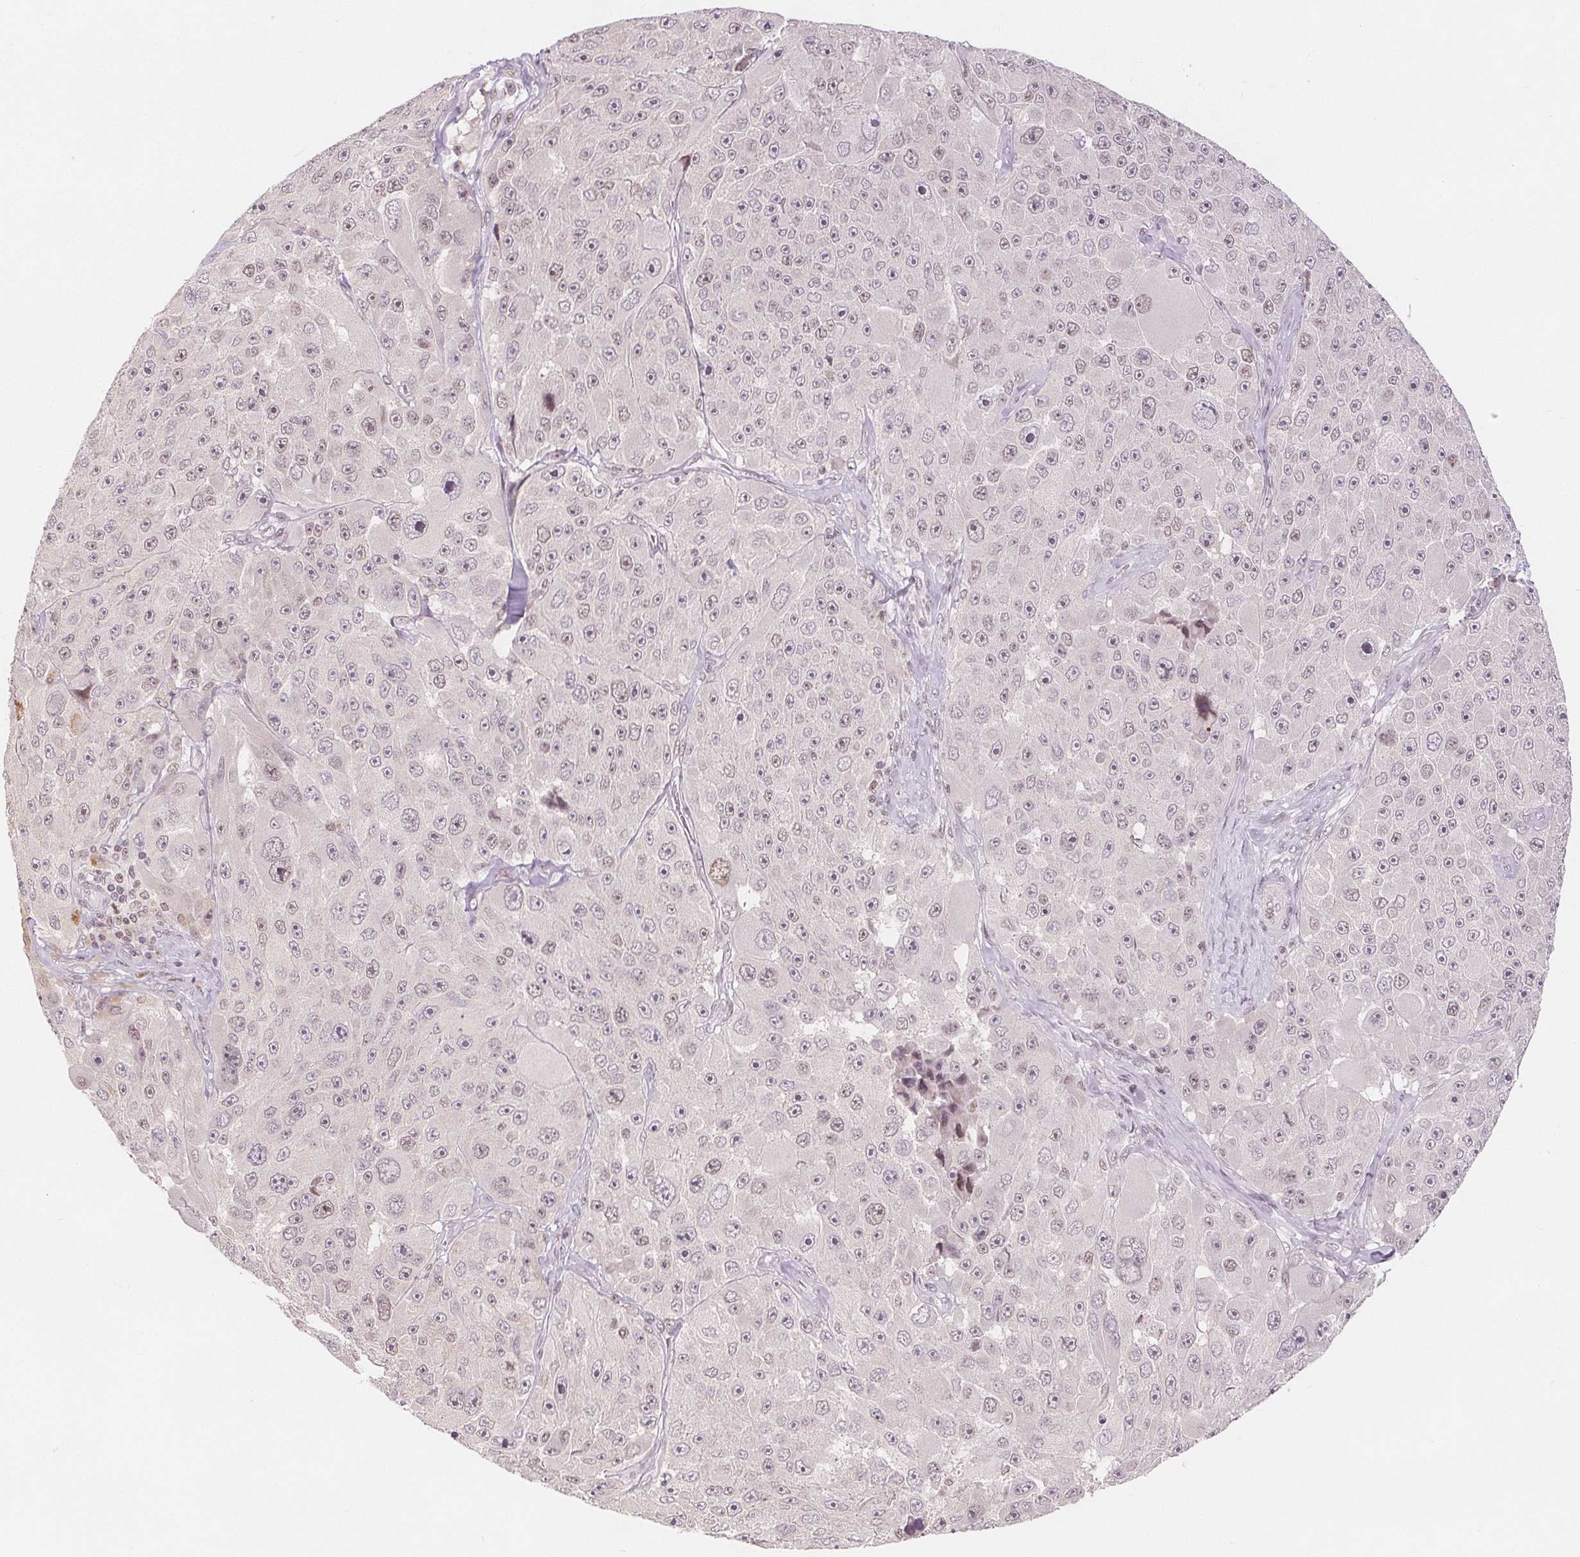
{"staining": {"intensity": "moderate", "quantity": "25%-75%", "location": "nuclear"}, "tissue": "melanoma", "cell_type": "Tumor cells", "image_type": "cancer", "snomed": [{"axis": "morphology", "description": "Malignant melanoma, Metastatic site"}, {"axis": "topography", "description": "Lymph node"}], "caption": "Brown immunohistochemical staining in melanoma exhibits moderate nuclear staining in approximately 25%-75% of tumor cells.", "gene": "DEK", "patient": {"sex": "male", "age": 62}}